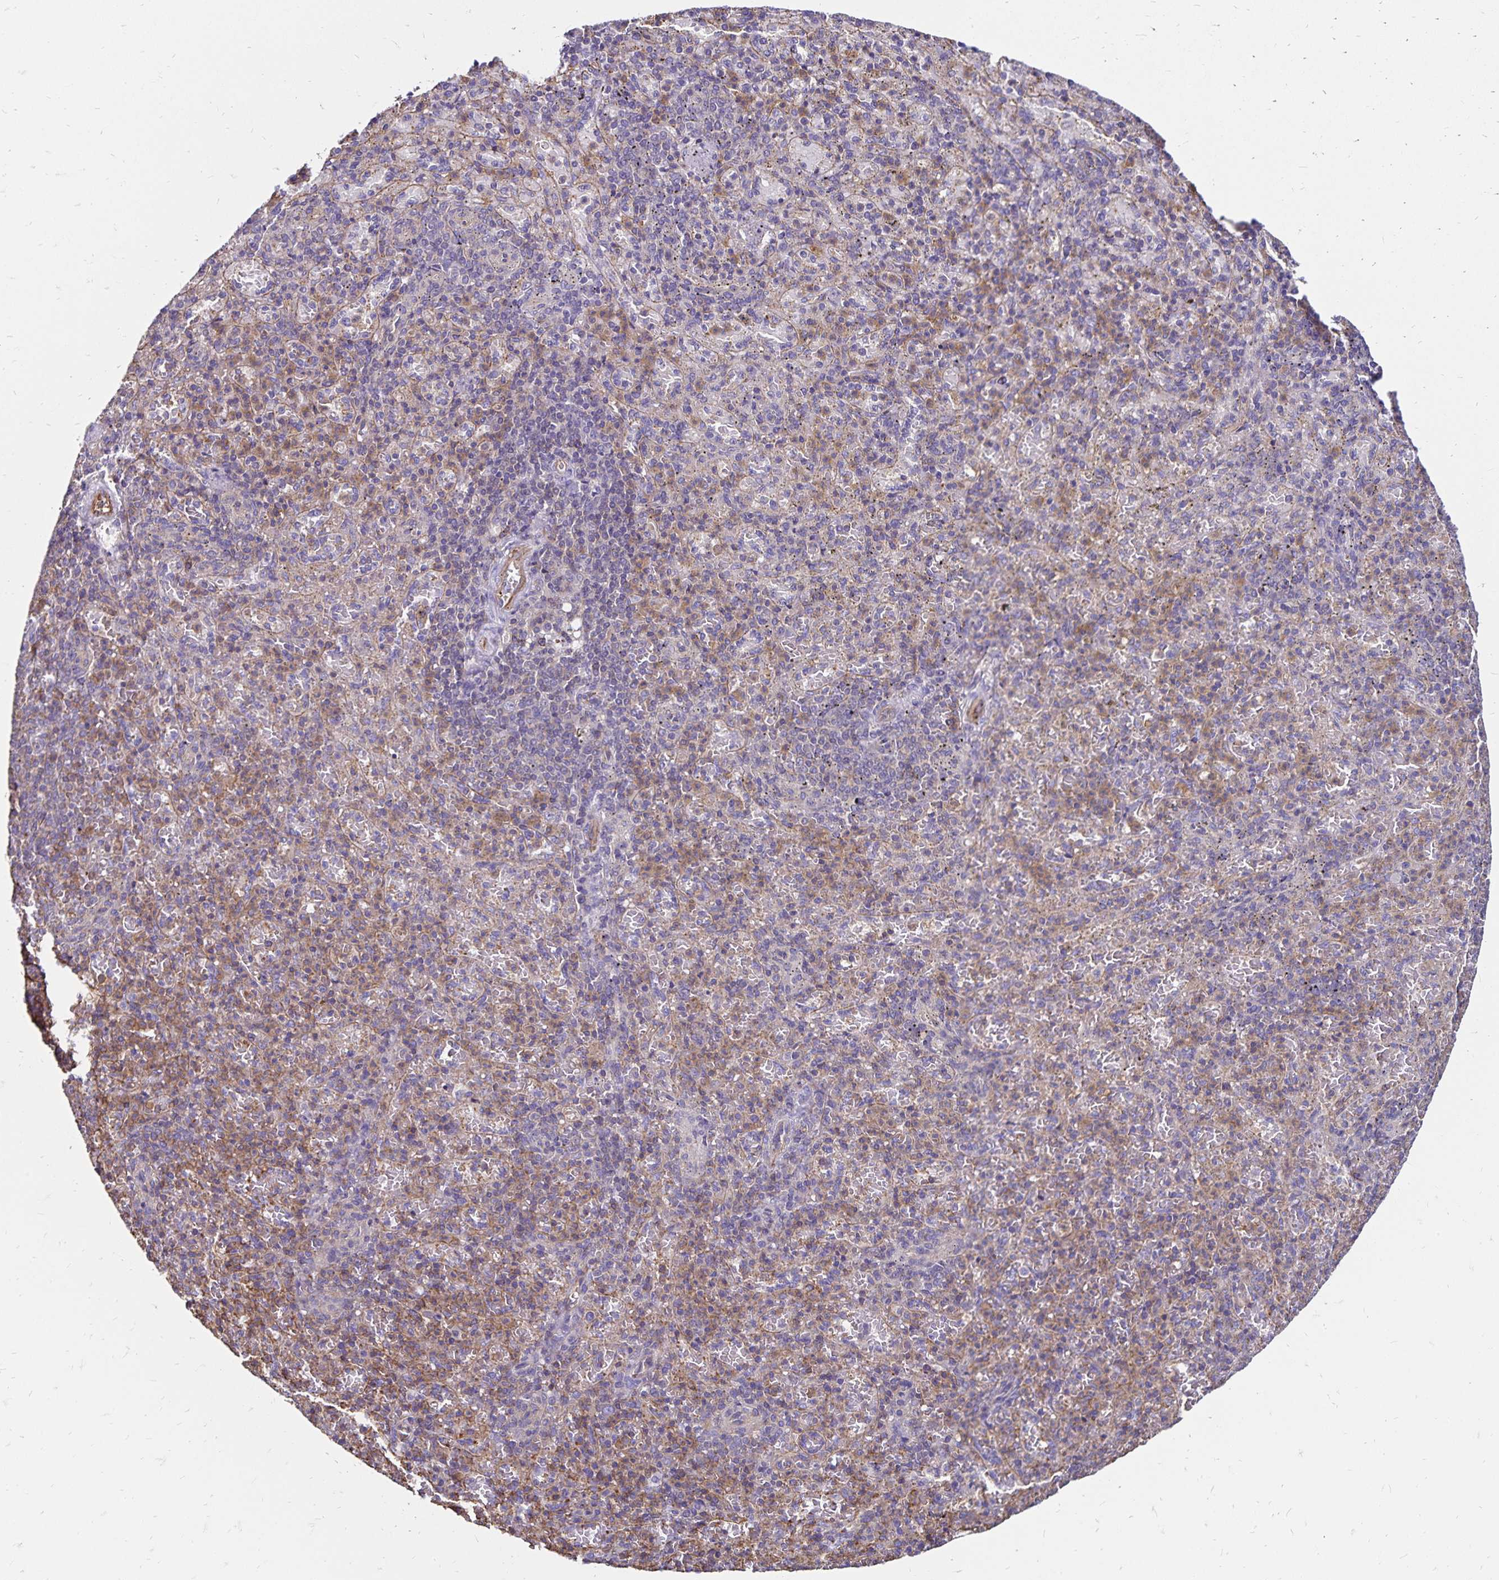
{"staining": {"intensity": "negative", "quantity": "none", "location": "none"}, "tissue": "spleen", "cell_type": "Cells in red pulp", "image_type": "normal", "snomed": [{"axis": "morphology", "description": "Normal tissue, NOS"}, {"axis": "topography", "description": "Spleen"}], "caption": "Immunohistochemistry (IHC) micrograph of benign human spleen stained for a protein (brown), which shows no staining in cells in red pulp.", "gene": "RPRML", "patient": {"sex": "female", "age": 74}}